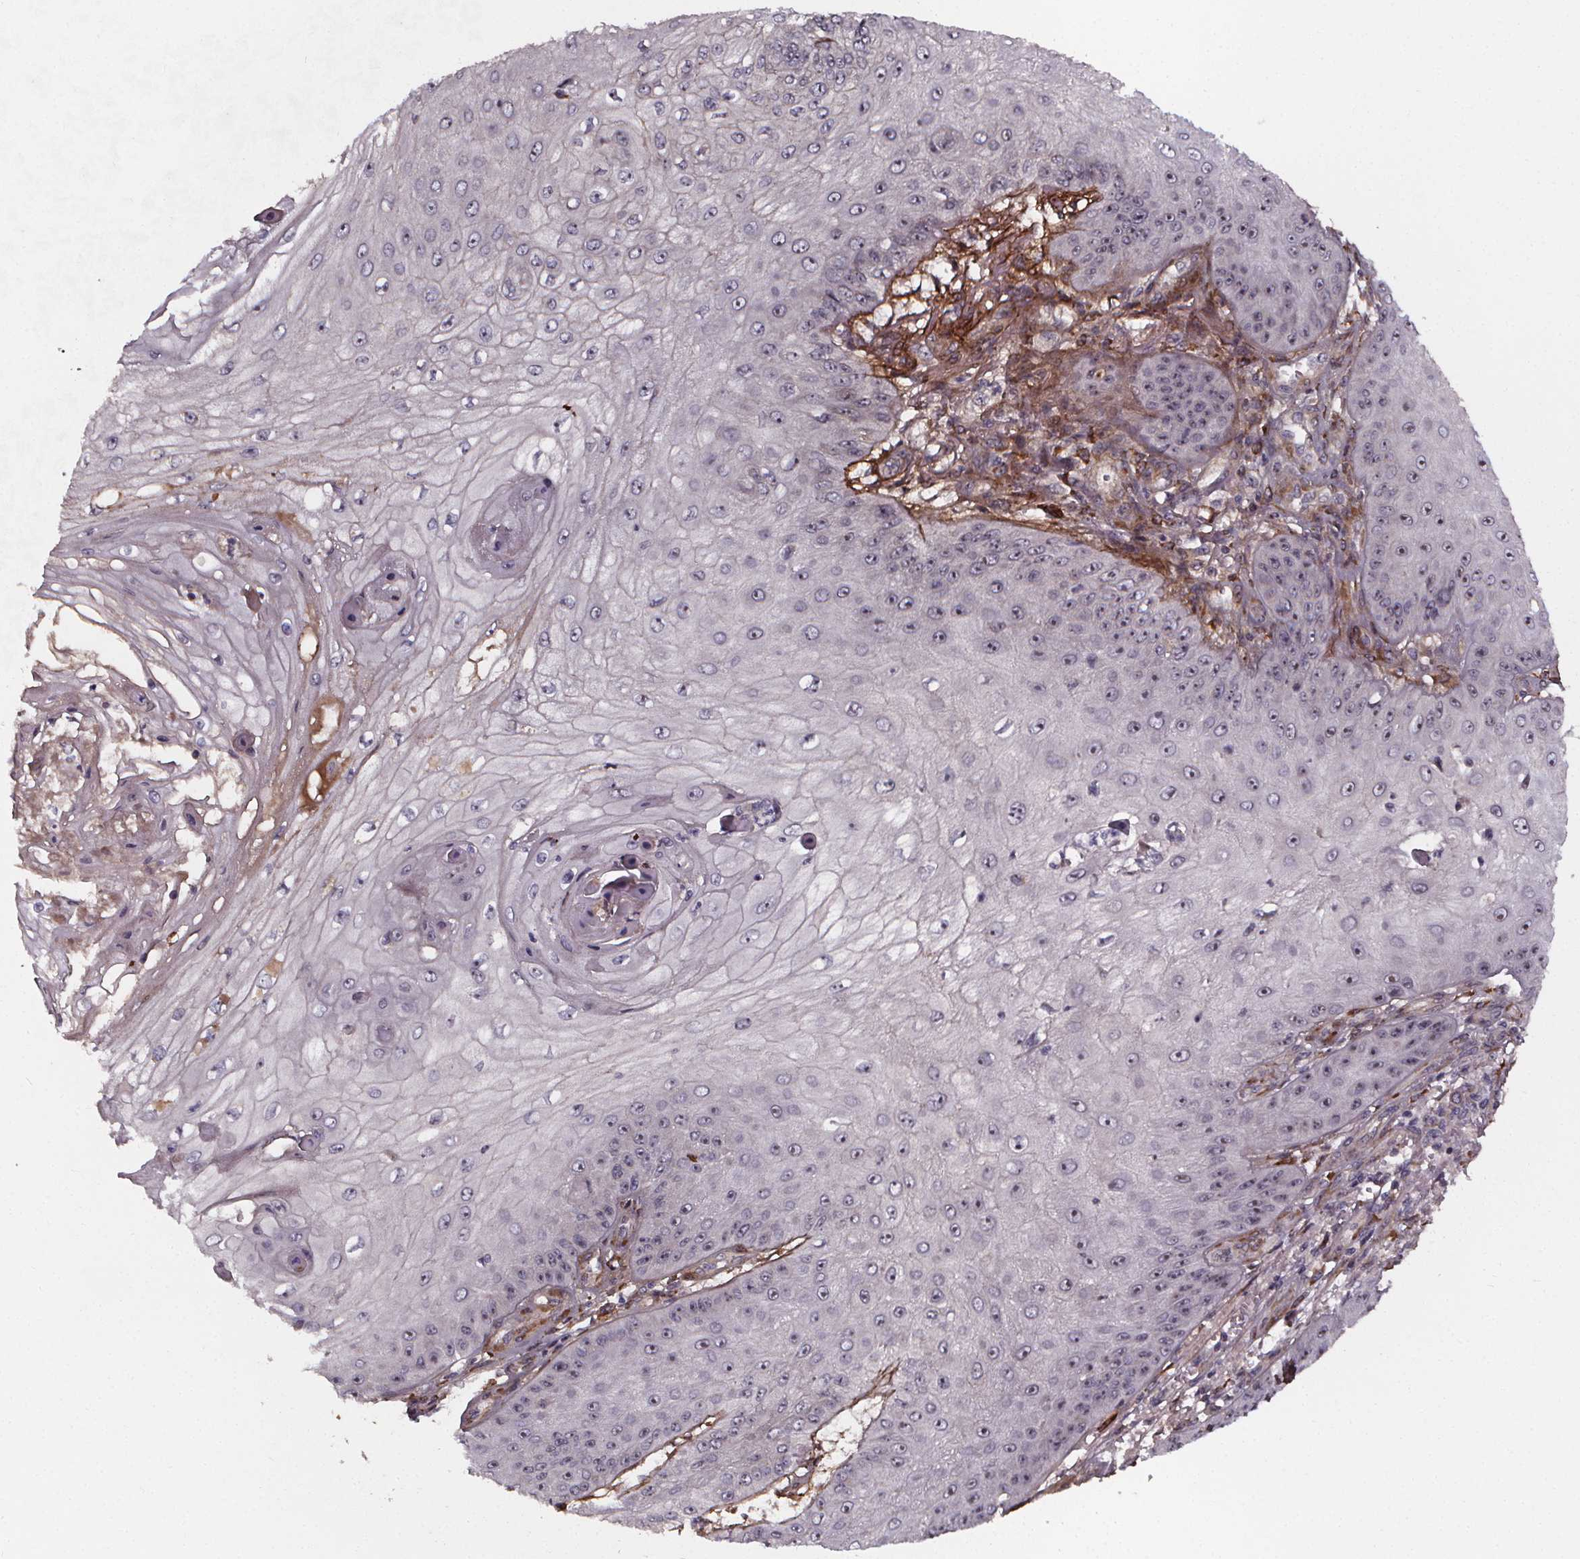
{"staining": {"intensity": "negative", "quantity": "none", "location": "none"}, "tissue": "skin cancer", "cell_type": "Tumor cells", "image_type": "cancer", "snomed": [{"axis": "morphology", "description": "Squamous cell carcinoma, NOS"}, {"axis": "topography", "description": "Skin"}], "caption": "Protein analysis of squamous cell carcinoma (skin) demonstrates no significant expression in tumor cells.", "gene": "AEBP1", "patient": {"sex": "male", "age": 70}}